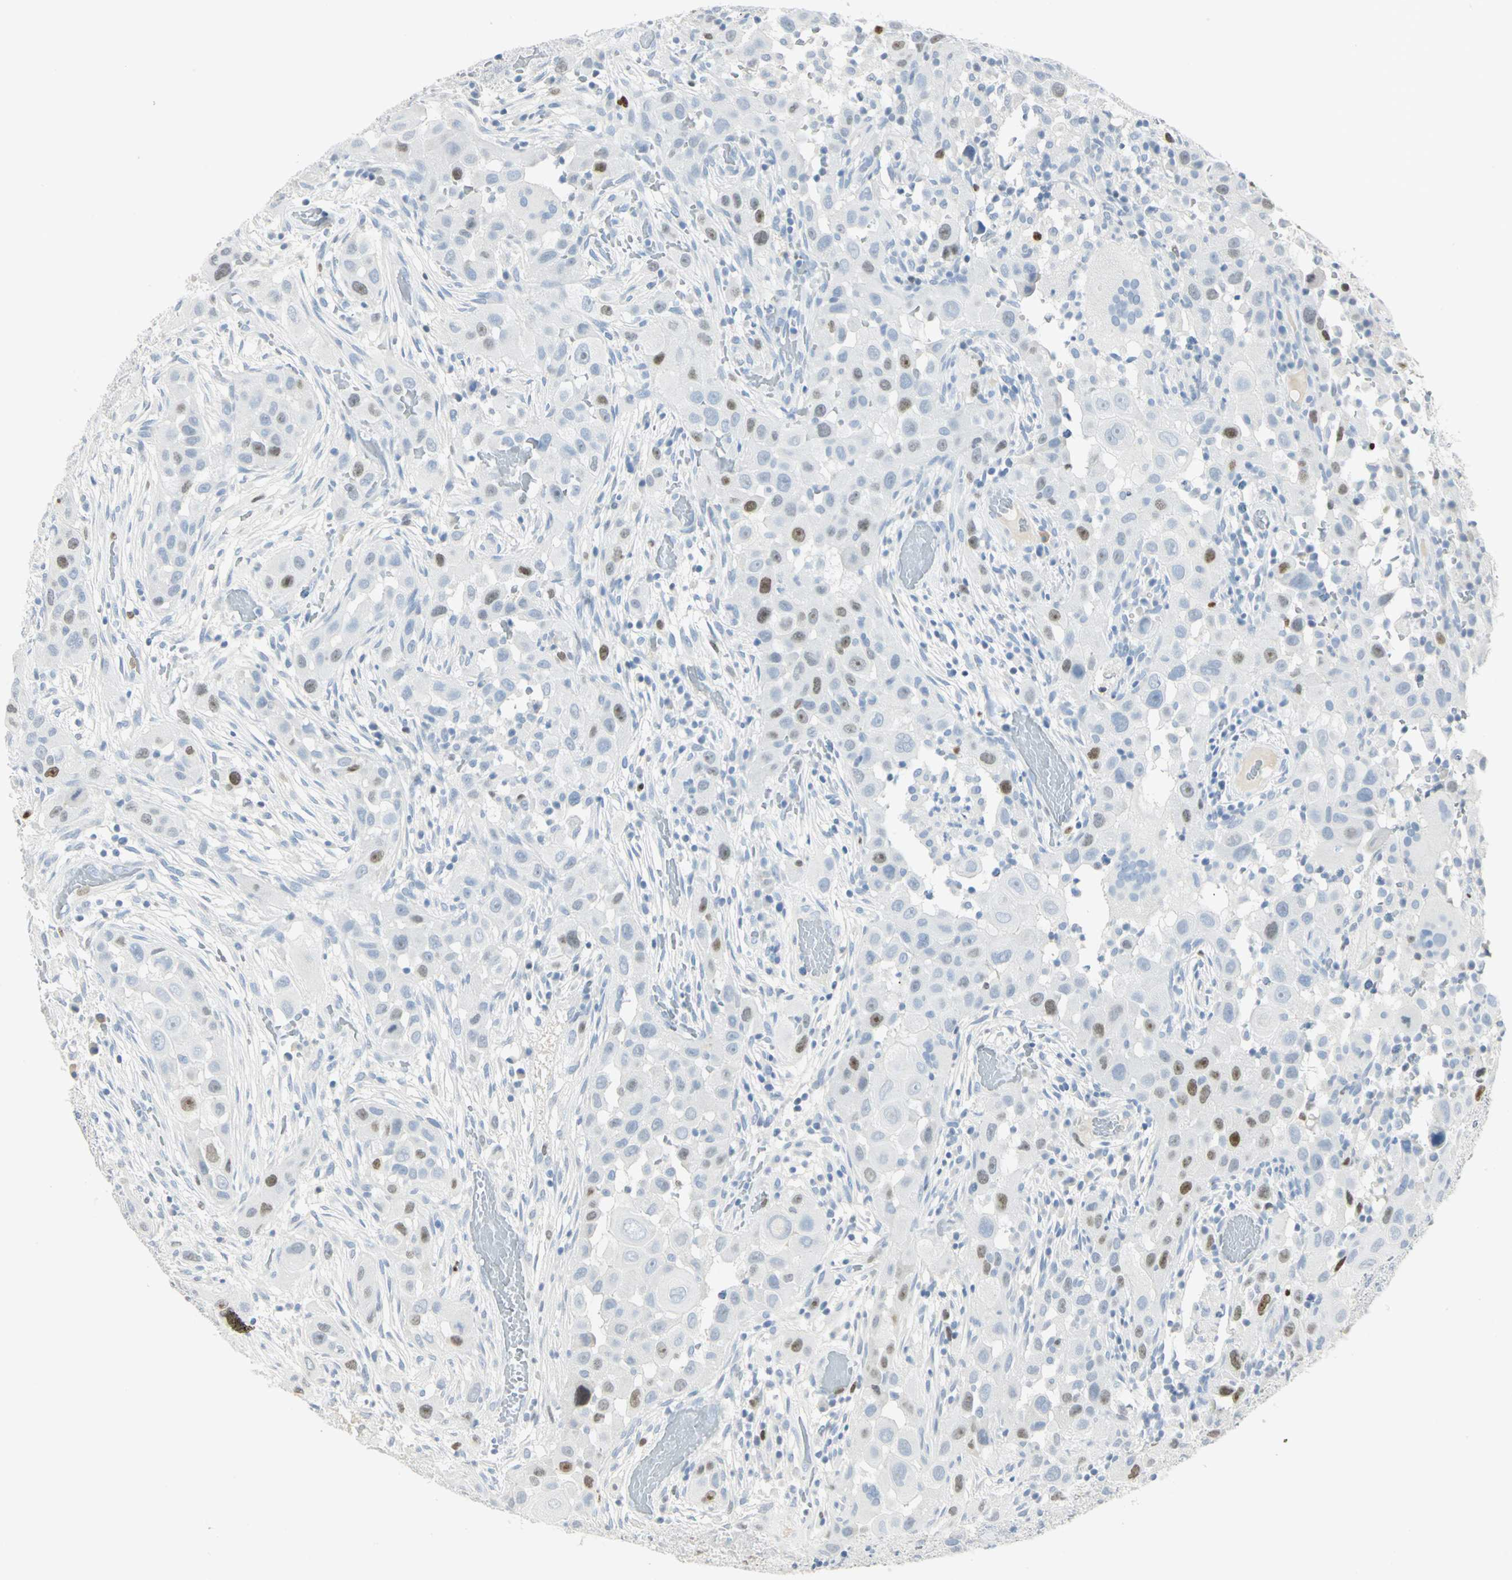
{"staining": {"intensity": "weak", "quantity": "<25%", "location": "nuclear"}, "tissue": "head and neck cancer", "cell_type": "Tumor cells", "image_type": "cancer", "snomed": [{"axis": "morphology", "description": "Carcinoma, NOS"}, {"axis": "topography", "description": "Head-Neck"}], "caption": "Immunohistochemical staining of human head and neck carcinoma displays no significant expression in tumor cells.", "gene": "HELLS", "patient": {"sex": "male", "age": 87}}